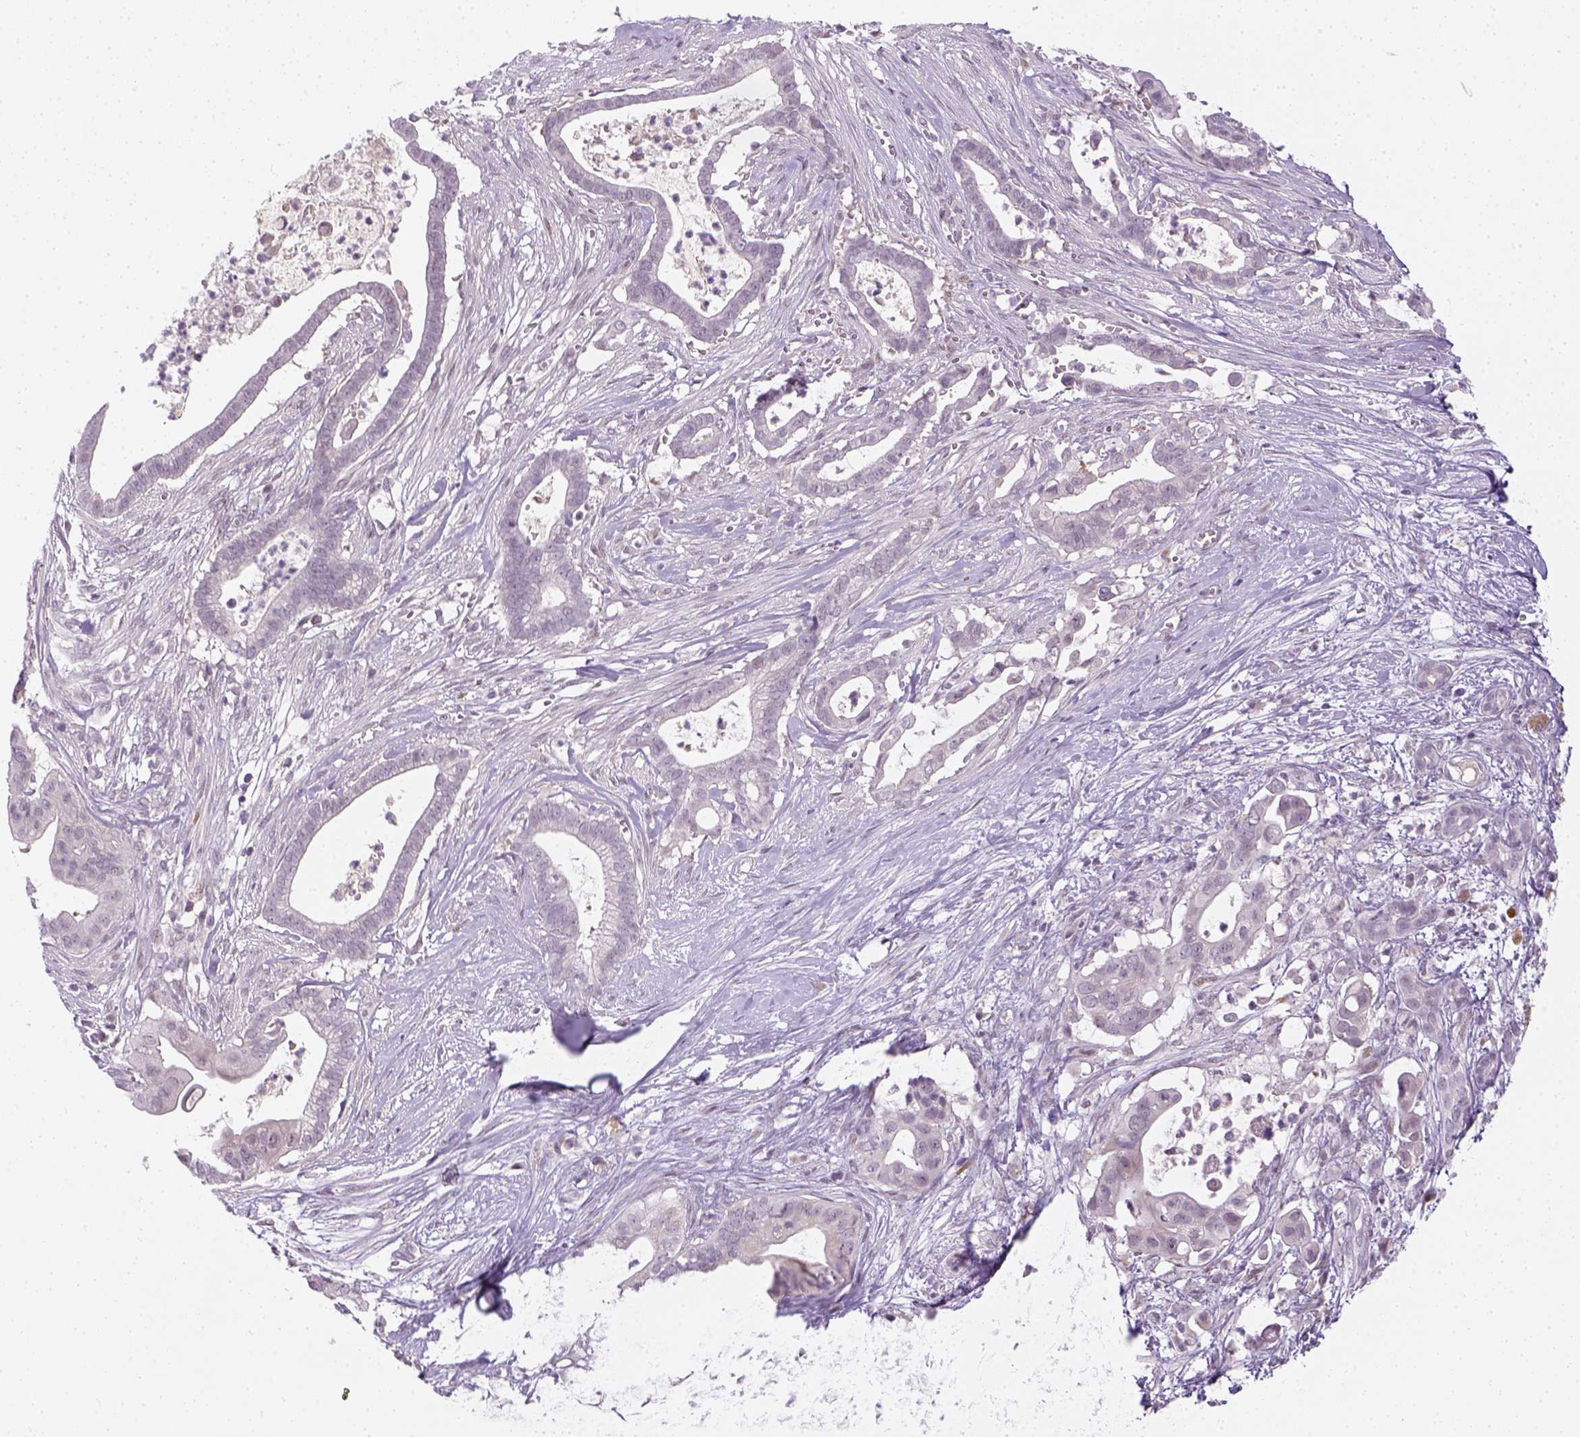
{"staining": {"intensity": "negative", "quantity": "none", "location": "none"}, "tissue": "pancreatic cancer", "cell_type": "Tumor cells", "image_type": "cancer", "snomed": [{"axis": "morphology", "description": "Adenocarcinoma, NOS"}, {"axis": "topography", "description": "Pancreas"}], "caption": "Tumor cells show no significant positivity in pancreatic cancer. (Immunohistochemistry (ihc), brightfield microscopy, high magnification).", "gene": "MAGEB3", "patient": {"sex": "male", "age": 61}}